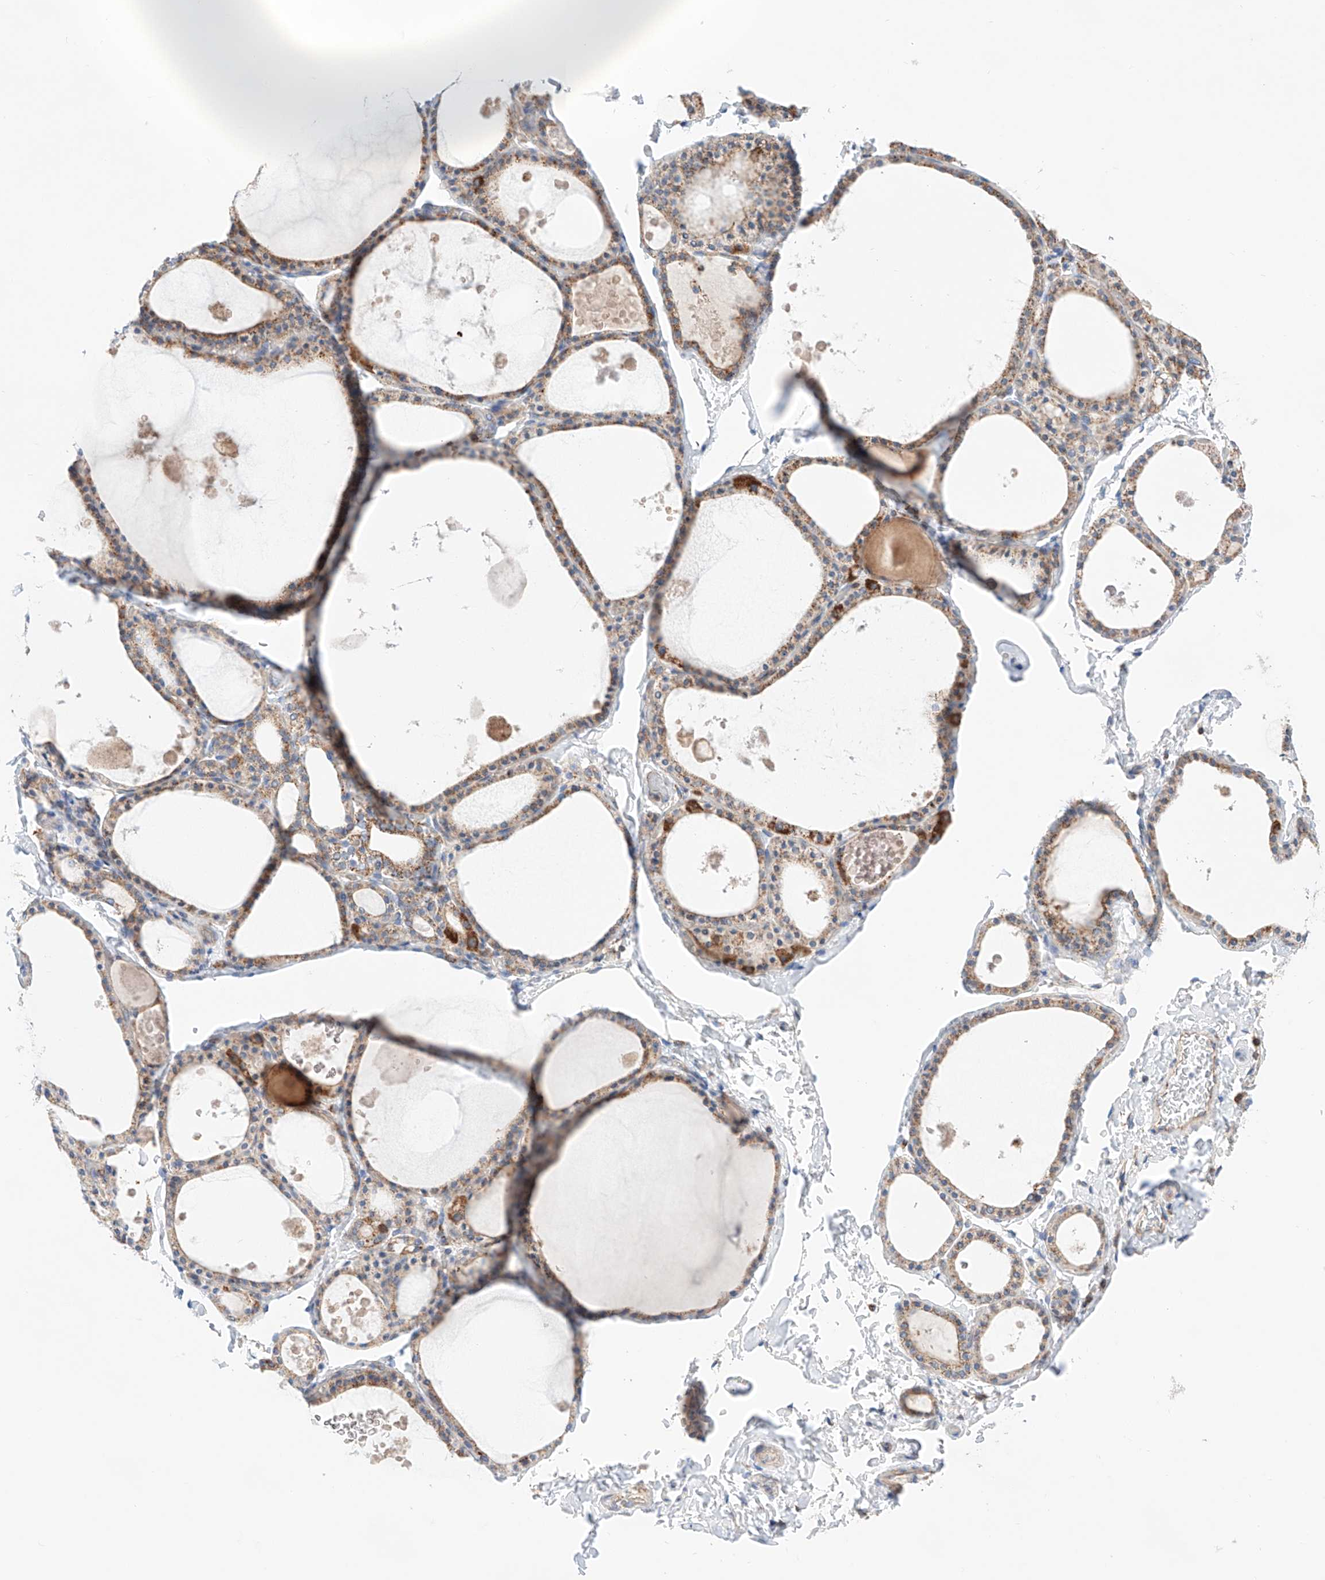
{"staining": {"intensity": "moderate", "quantity": ">75%", "location": "cytoplasmic/membranous"}, "tissue": "thyroid gland", "cell_type": "Glandular cells", "image_type": "normal", "snomed": [{"axis": "morphology", "description": "Normal tissue, NOS"}, {"axis": "topography", "description": "Thyroid gland"}], "caption": "Protein staining demonstrates moderate cytoplasmic/membranous positivity in about >75% of glandular cells in benign thyroid gland. (IHC, brightfield microscopy, high magnification).", "gene": "KTI12", "patient": {"sex": "male", "age": 56}}